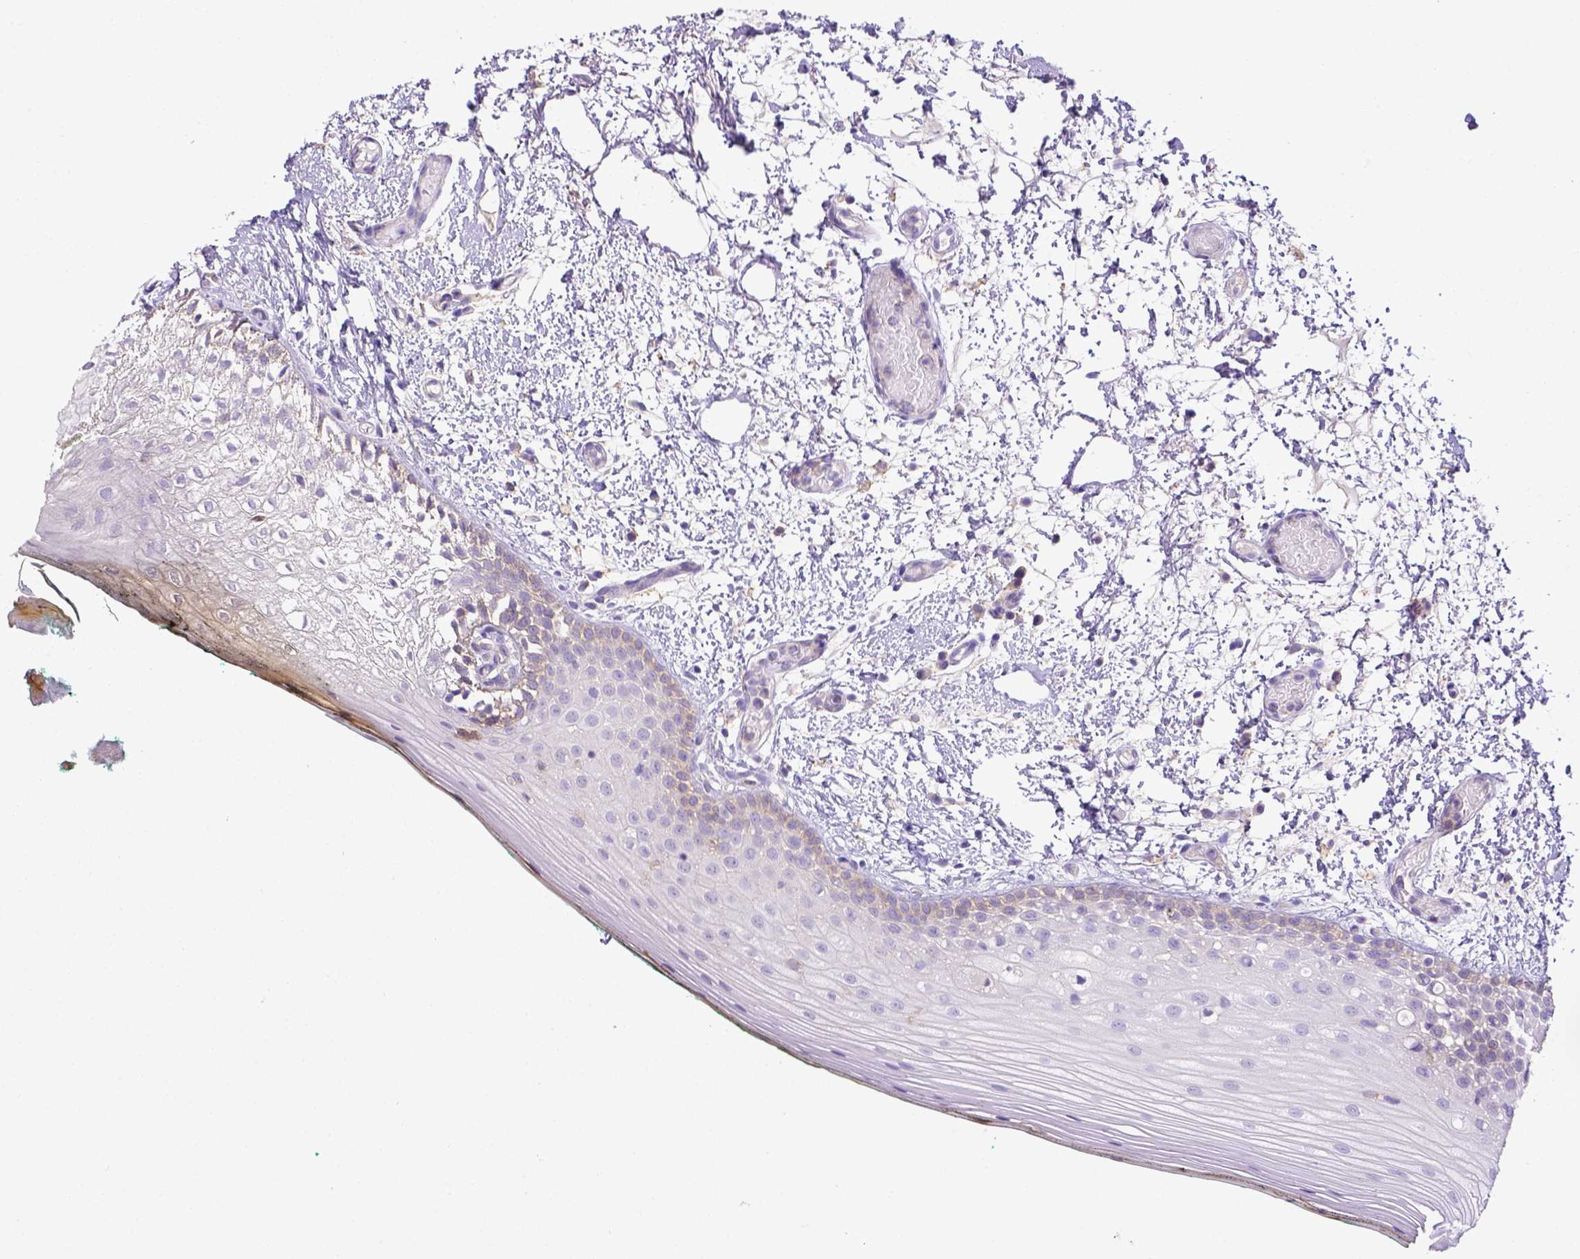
{"staining": {"intensity": "negative", "quantity": "none", "location": "none"}, "tissue": "oral mucosa", "cell_type": "Squamous epithelial cells", "image_type": "normal", "snomed": [{"axis": "morphology", "description": "Normal tissue, NOS"}, {"axis": "topography", "description": "Oral tissue"}], "caption": "Immunohistochemistry photomicrograph of unremarkable oral mucosa stained for a protein (brown), which exhibits no staining in squamous epithelial cells.", "gene": "CD40", "patient": {"sex": "female", "age": 83}}